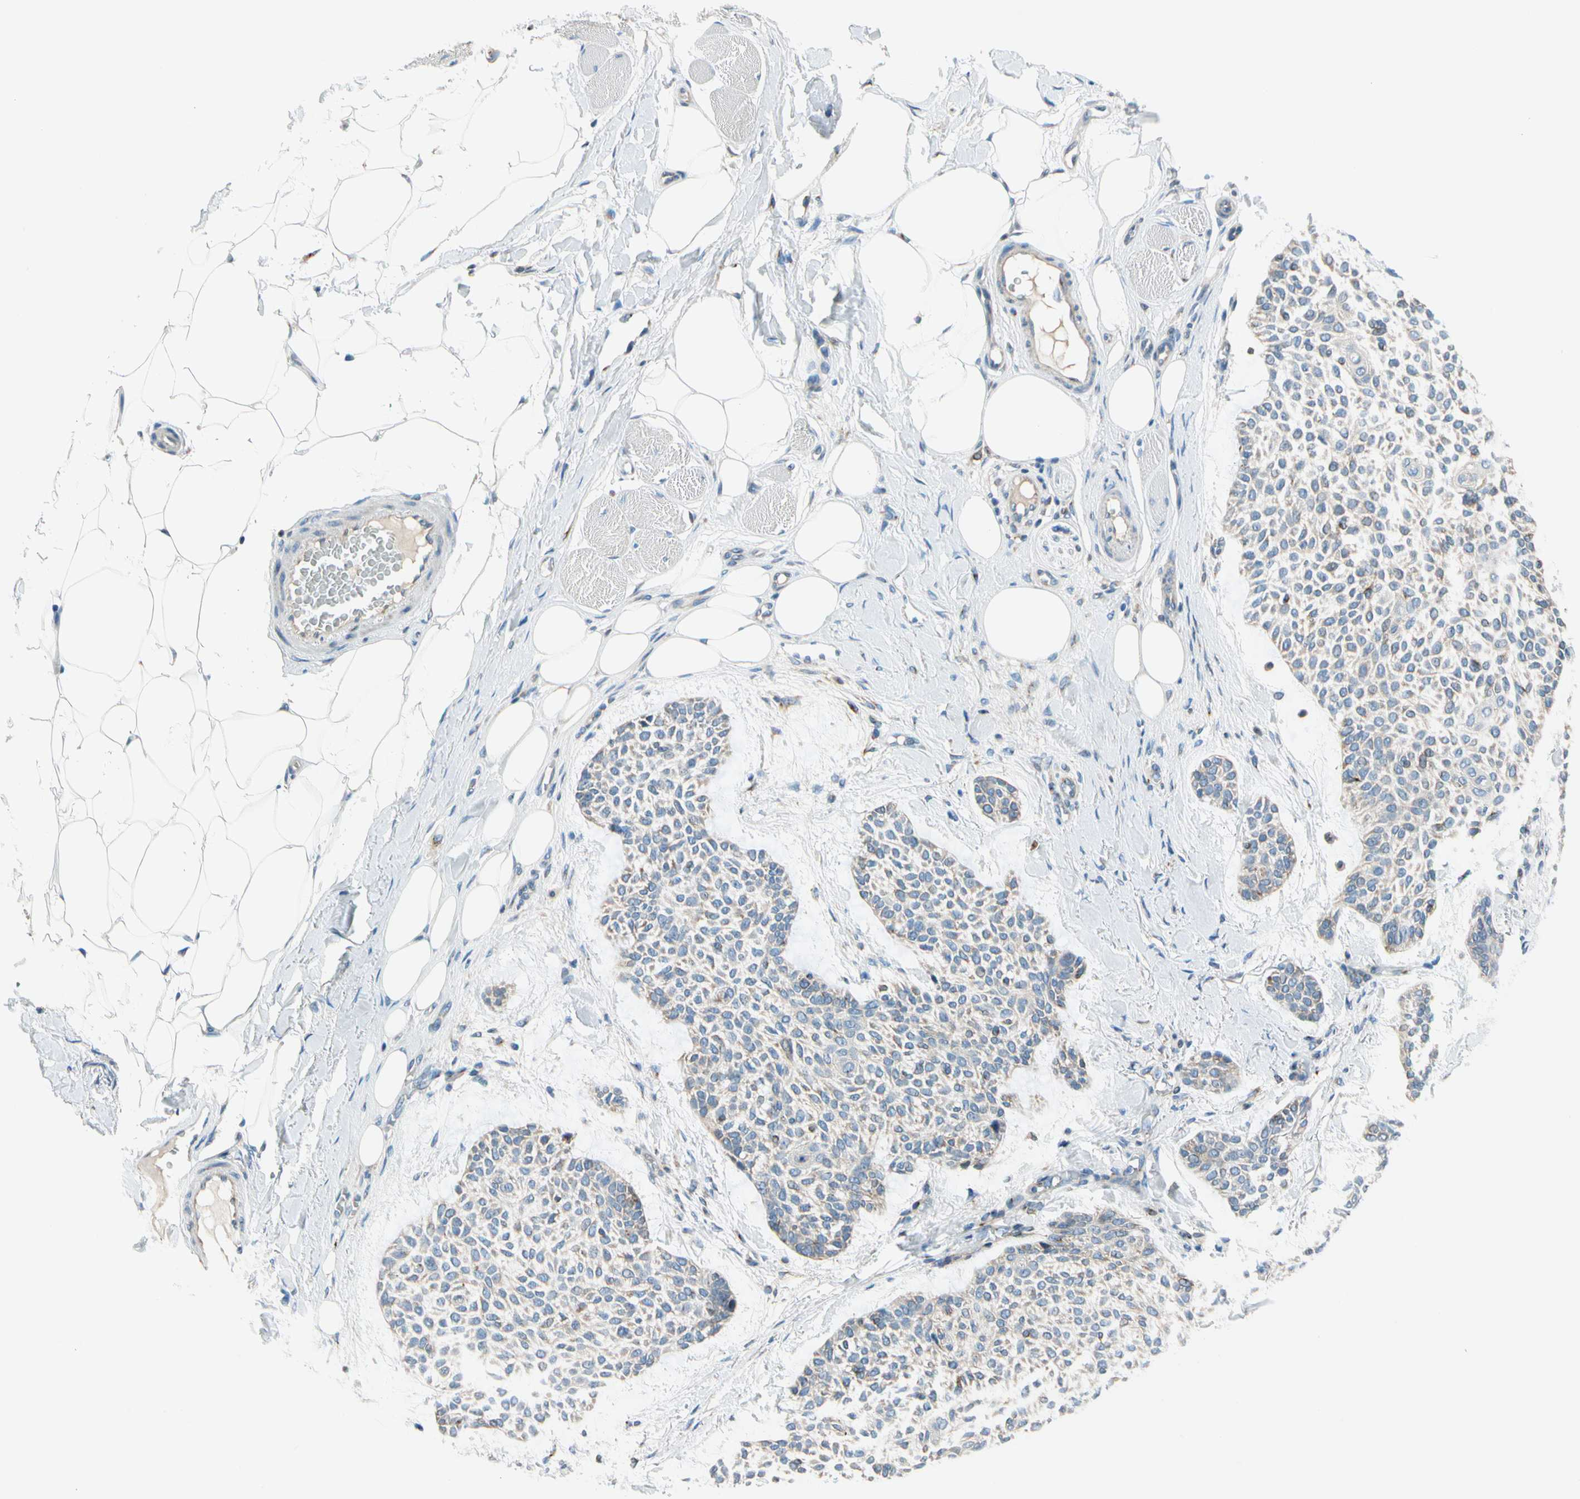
{"staining": {"intensity": "negative", "quantity": "none", "location": "none"}, "tissue": "skin cancer", "cell_type": "Tumor cells", "image_type": "cancer", "snomed": [{"axis": "morphology", "description": "Normal tissue, NOS"}, {"axis": "morphology", "description": "Basal cell carcinoma"}, {"axis": "topography", "description": "Skin"}], "caption": "Immunohistochemical staining of skin cancer (basal cell carcinoma) demonstrates no significant positivity in tumor cells. Nuclei are stained in blue.", "gene": "NUCB1", "patient": {"sex": "female", "age": 70}}